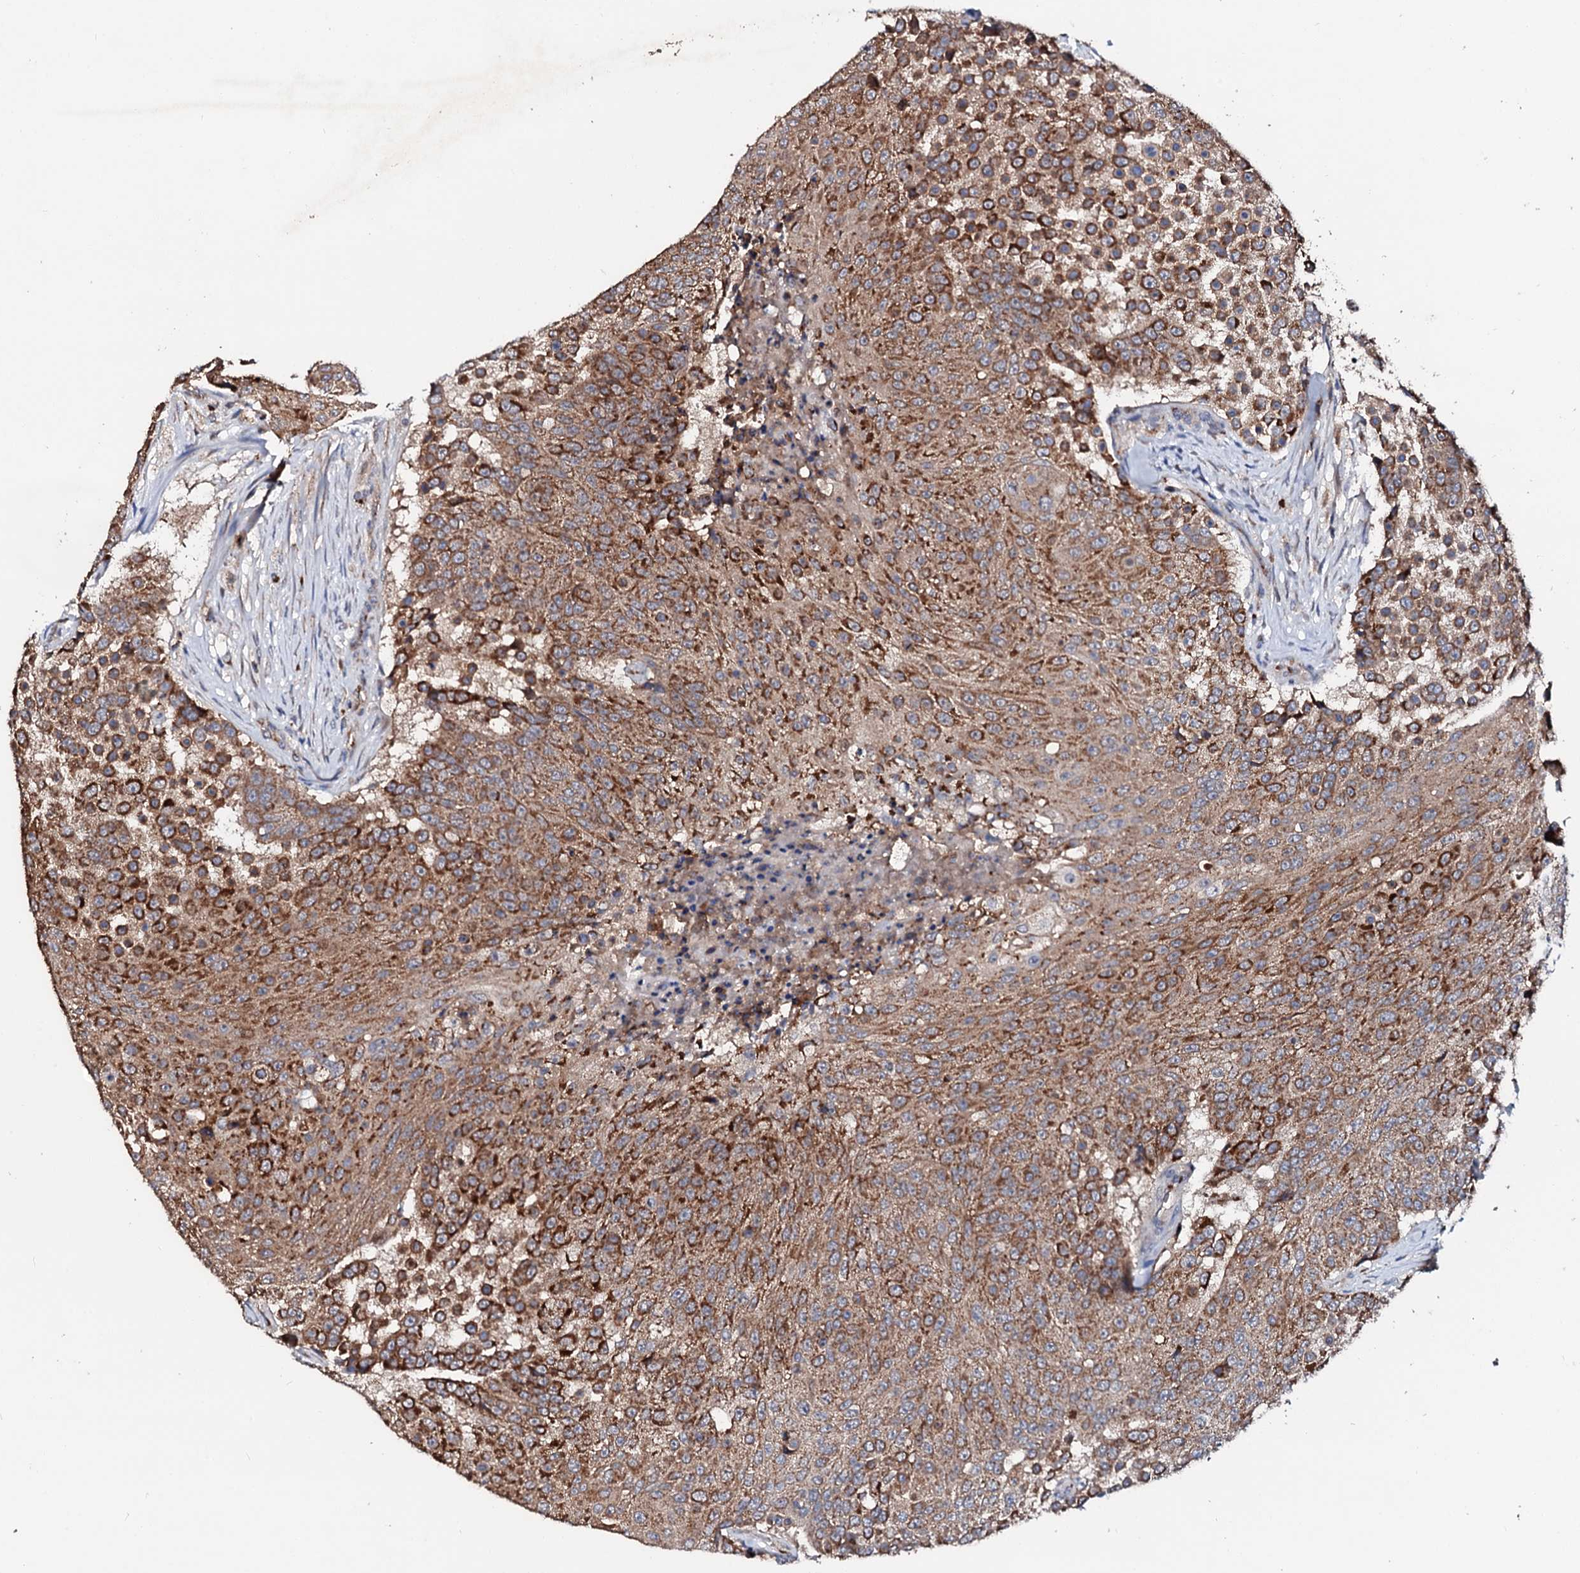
{"staining": {"intensity": "strong", "quantity": ">75%", "location": "cytoplasmic/membranous"}, "tissue": "urothelial cancer", "cell_type": "Tumor cells", "image_type": "cancer", "snomed": [{"axis": "morphology", "description": "Urothelial carcinoma, High grade"}, {"axis": "topography", "description": "Urinary bladder"}], "caption": "Urothelial cancer stained with DAB (3,3'-diaminobenzidine) immunohistochemistry (IHC) reveals high levels of strong cytoplasmic/membranous positivity in approximately >75% of tumor cells.", "gene": "ST3GAL1", "patient": {"sex": "female", "age": 63}}